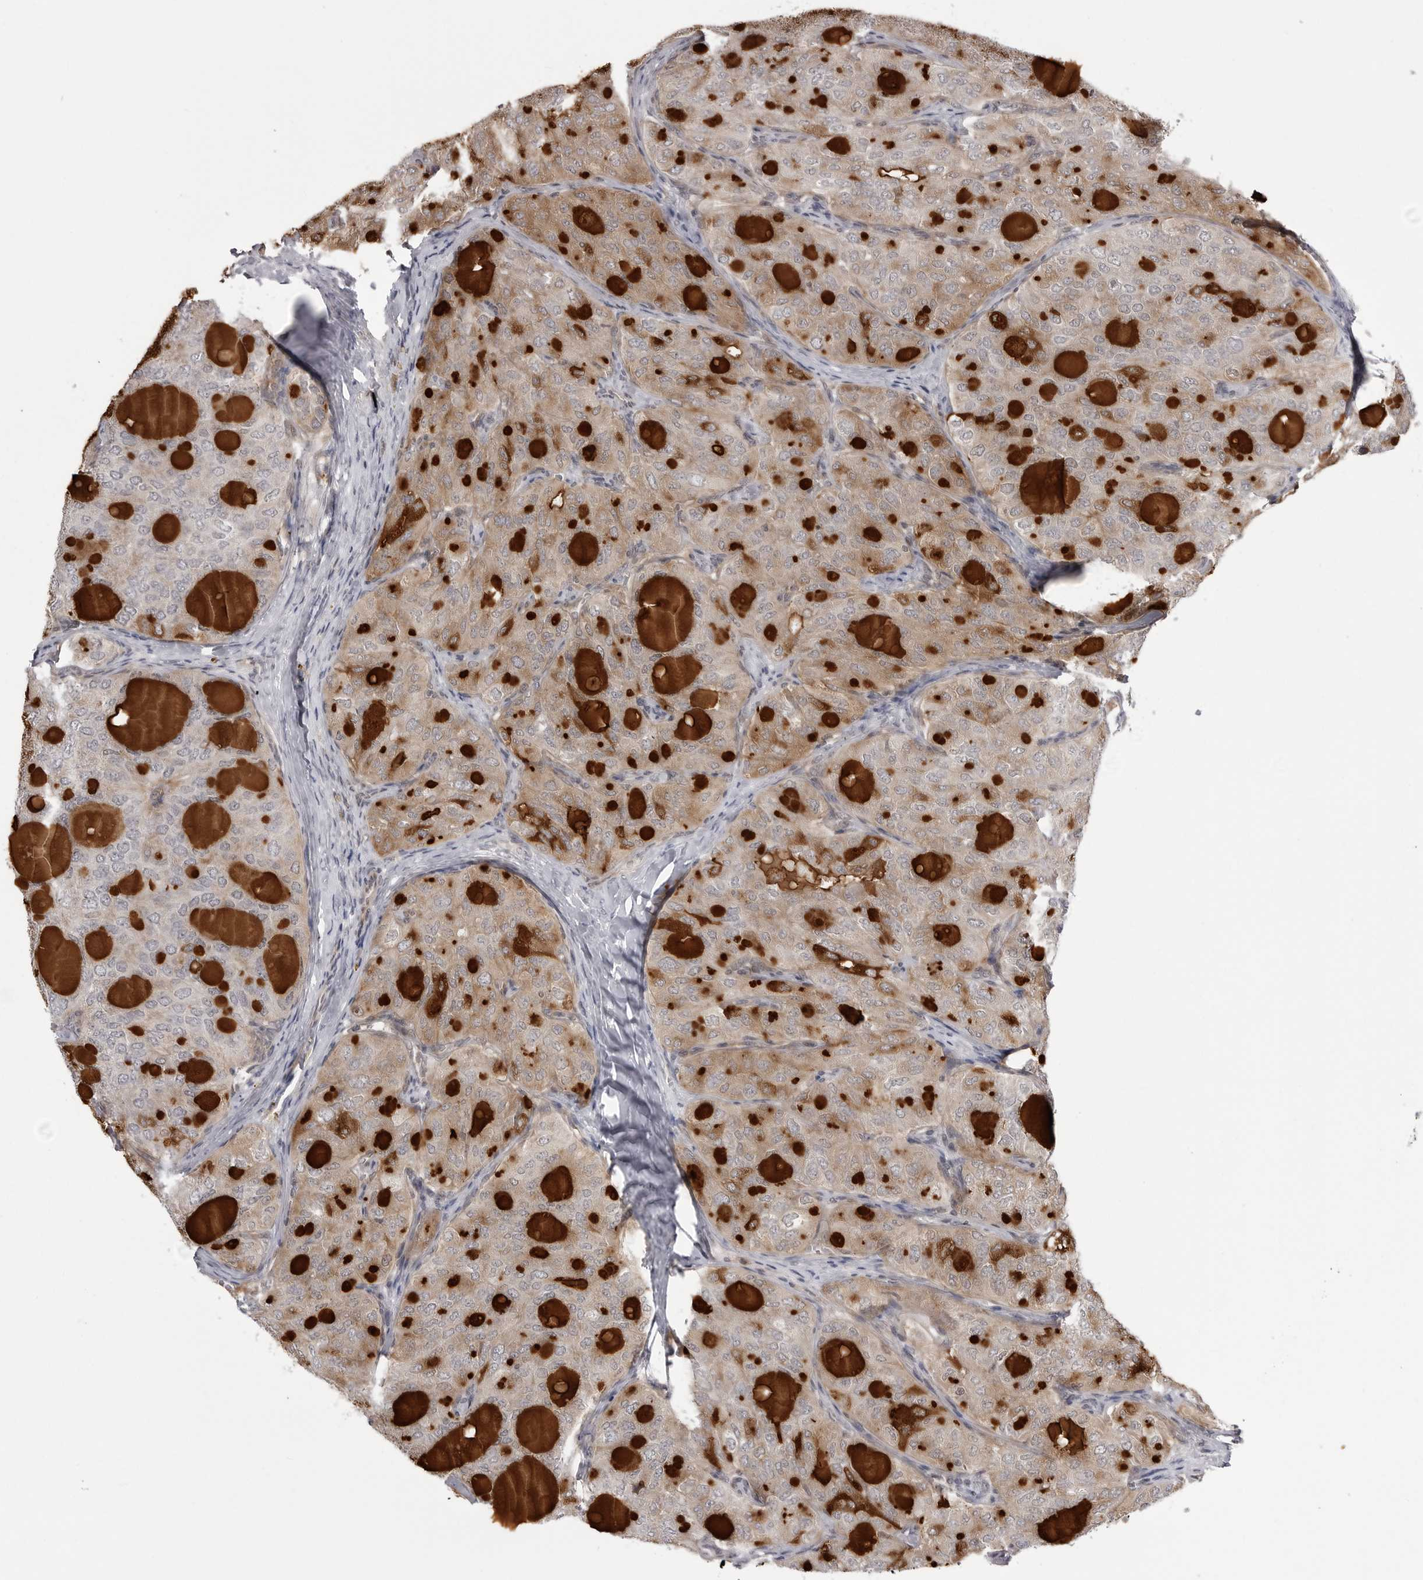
{"staining": {"intensity": "moderate", "quantity": "25%-75%", "location": "cytoplasmic/membranous"}, "tissue": "thyroid cancer", "cell_type": "Tumor cells", "image_type": "cancer", "snomed": [{"axis": "morphology", "description": "Follicular adenoma carcinoma, NOS"}, {"axis": "topography", "description": "Thyroid gland"}], "caption": "About 25%-75% of tumor cells in thyroid follicular adenoma carcinoma reveal moderate cytoplasmic/membranous protein staining as visualized by brown immunohistochemical staining.", "gene": "CCDC18", "patient": {"sex": "male", "age": 75}}